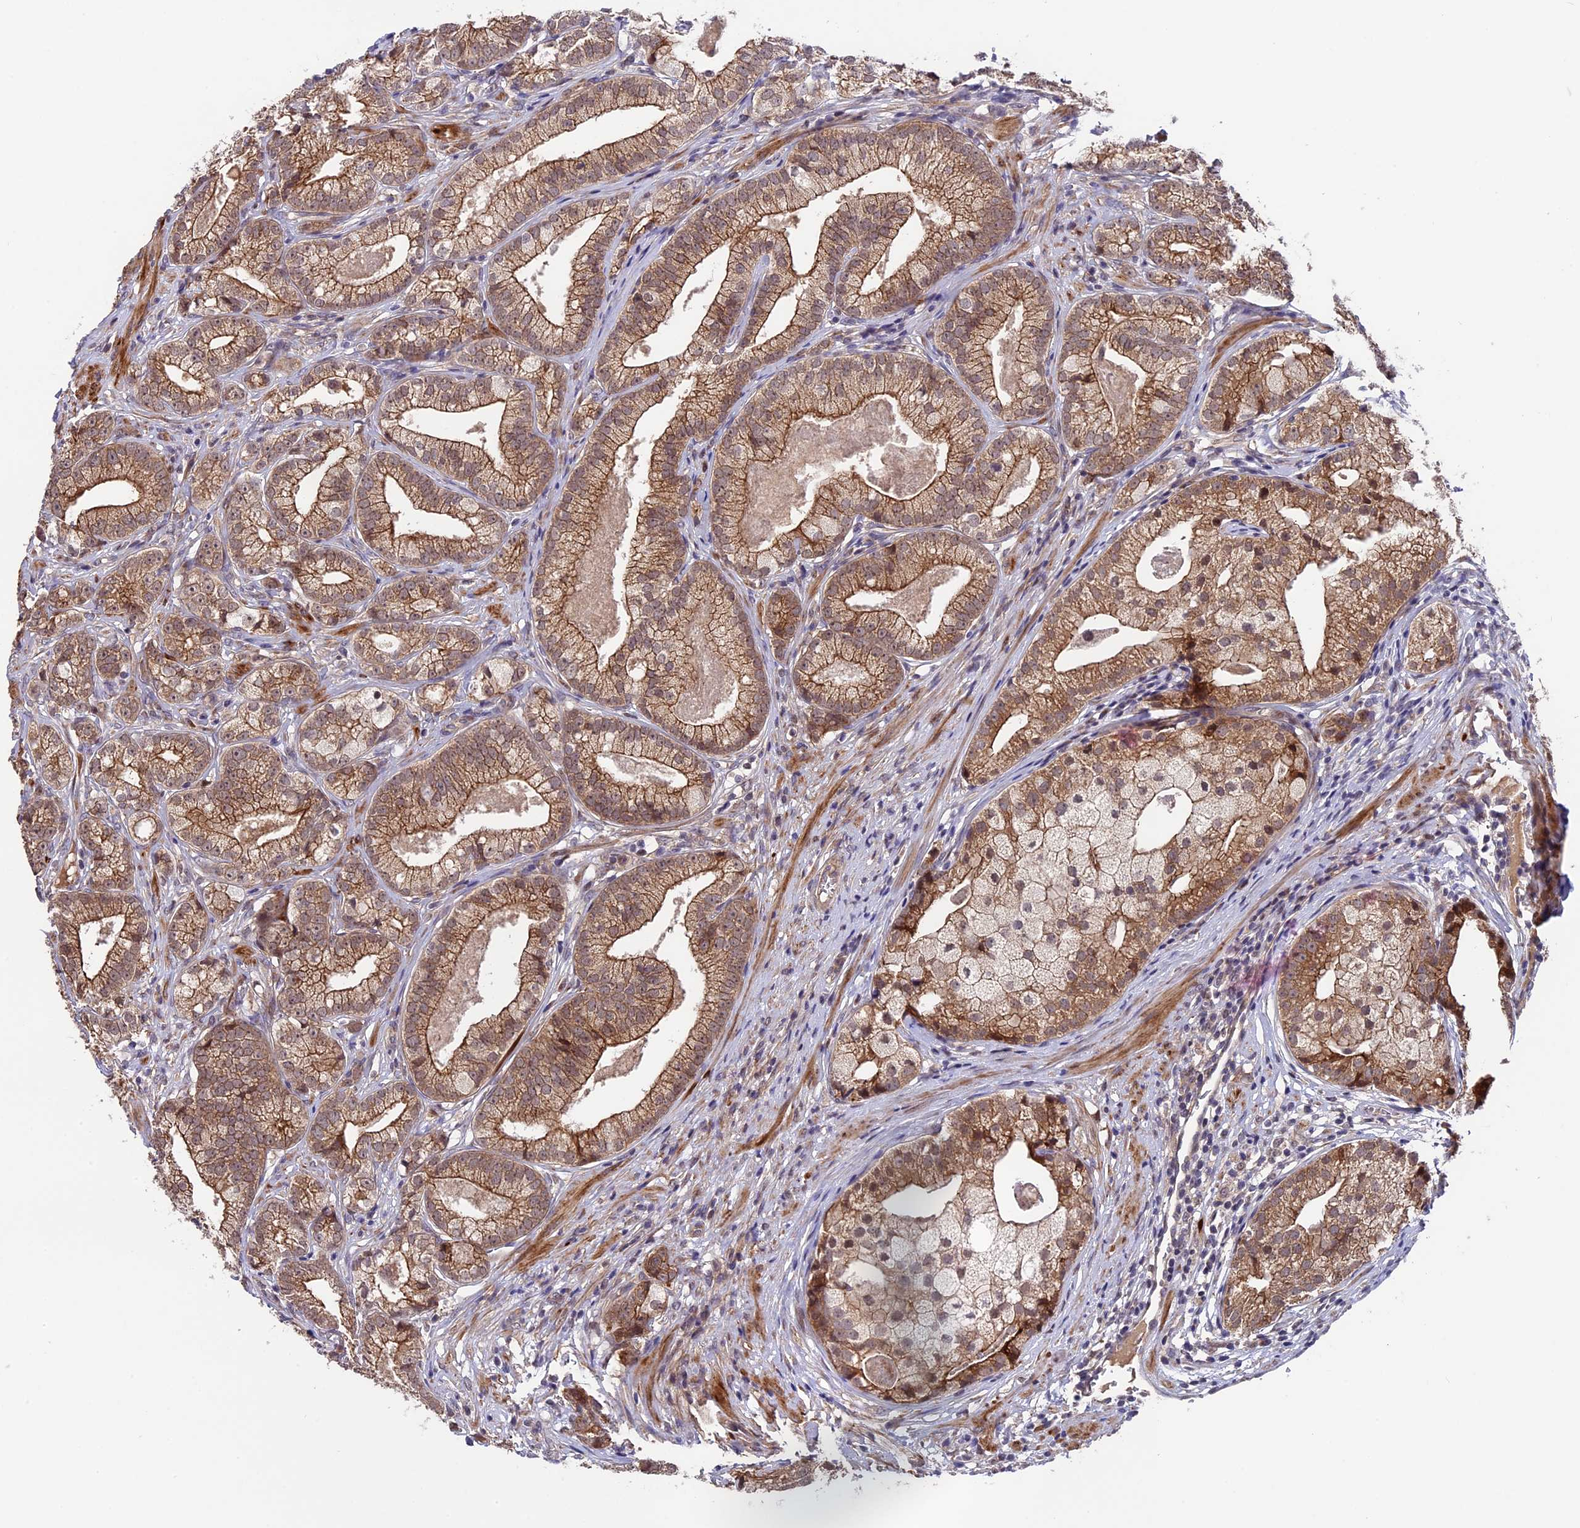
{"staining": {"intensity": "moderate", "quantity": ">75%", "location": "cytoplasmic/membranous"}, "tissue": "prostate cancer", "cell_type": "Tumor cells", "image_type": "cancer", "snomed": [{"axis": "morphology", "description": "Adenocarcinoma, High grade"}, {"axis": "topography", "description": "Prostate"}], "caption": "Prostate high-grade adenocarcinoma stained for a protein (brown) shows moderate cytoplasmic/membranous positive positivity in approximately >75% of tumor cells.", "gene": "SIPA1L3", "patient": {"sex": "male", "age": 69}}